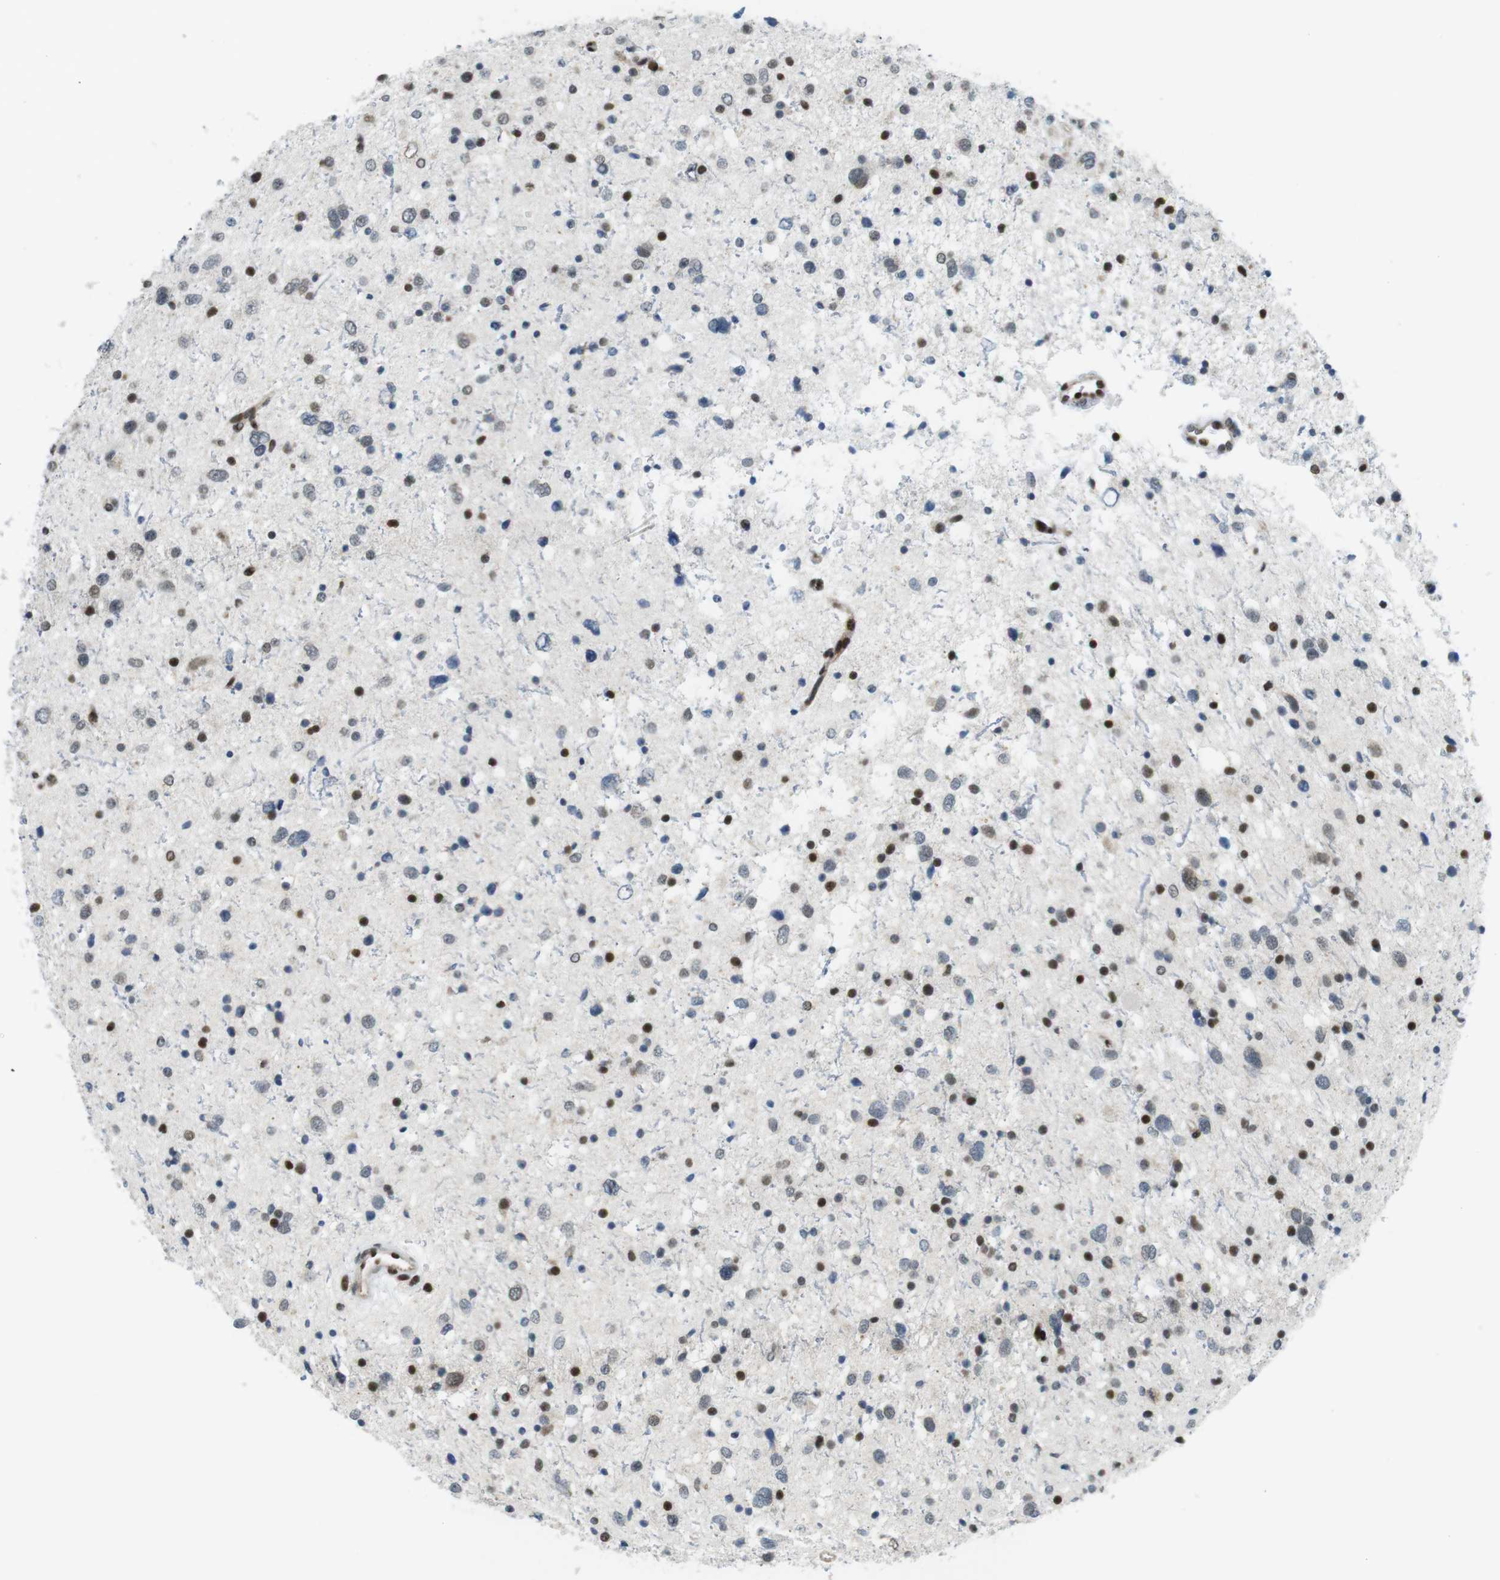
{"staining": {"intensity": "strong", "quantity": "25%-75%", "location": "nuclear"}, "tissue": "glioma", "cell_type": "Tumor cells", "image_type": "cancer", "snomed": [{"axis": "morphology", "description": "Glioma, malignant, Low grade"}, {"axis": "topography", "description": "Brain"}], "caption": "Immunohistochemical staining of human low-grade glioma (malignant) shows high levels of strong nuclear protein staining in approximately 25%-75% of tumor cells.", "gene": "CDC27", "patient": {"sex": "female", "age": 37}}